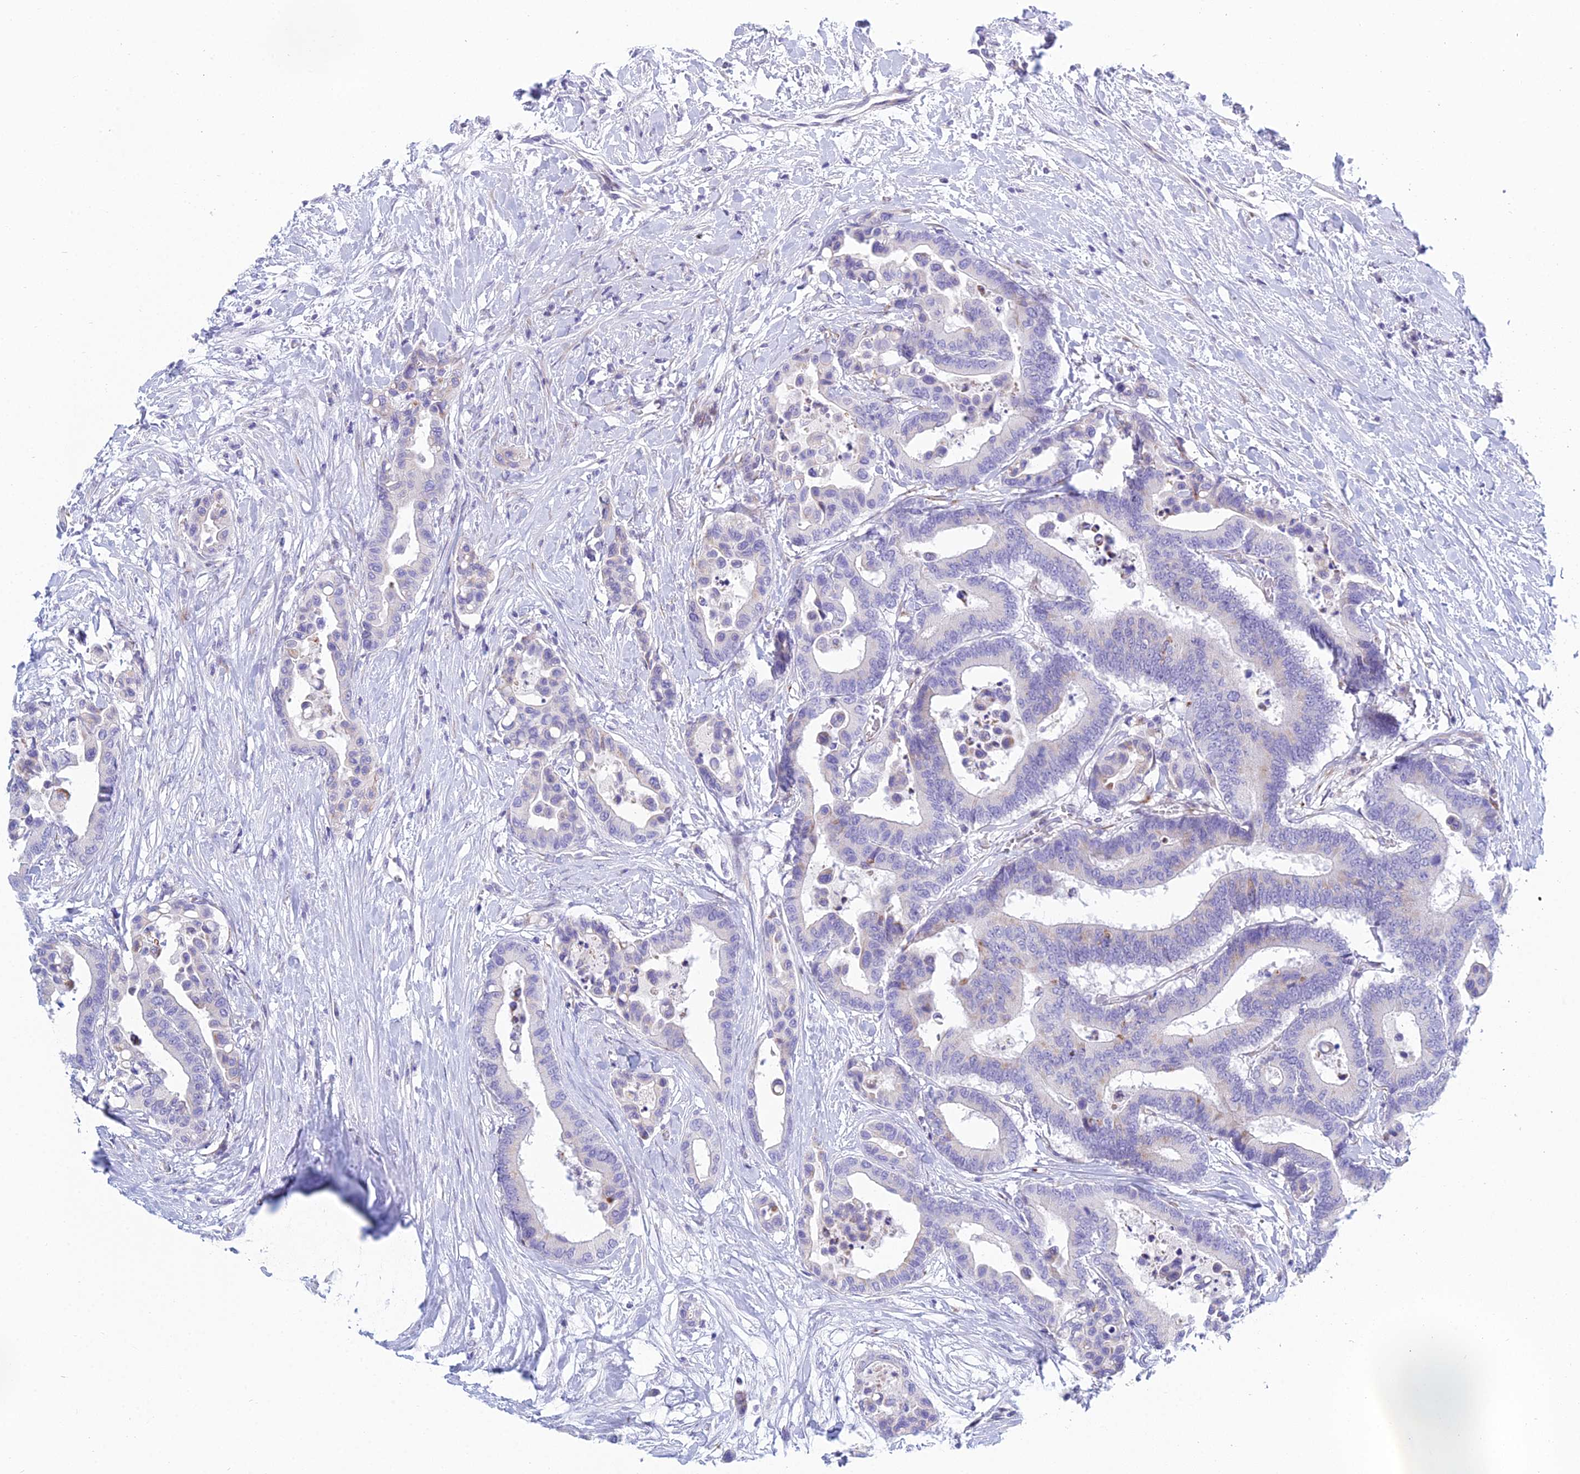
{"staining": {"intensity": "negative", "quantity": "none", "location": "none"}, "tissue": "colorectal cancer", "cell_type": "Tumor cells", "image_type": "cancer", "snomed": [{"axis": "morphology", "description": "Normal tissue, NOS"}, {"axis": "morphology", "description": "Adenocarcinoma, NOS"}, {"axis": "topography", "description": "Colon"}], "caption": "Tumor cells show no significant protein expression in colorectal cancer. Brightfield microscopy of IHC stained with DAB (3,3'-diaminobenzidine) (brown) and hematoxylin (blue), captured at high magnification.", "gene": "PRR13", "patient": {"sex": "male", "age": 82}}